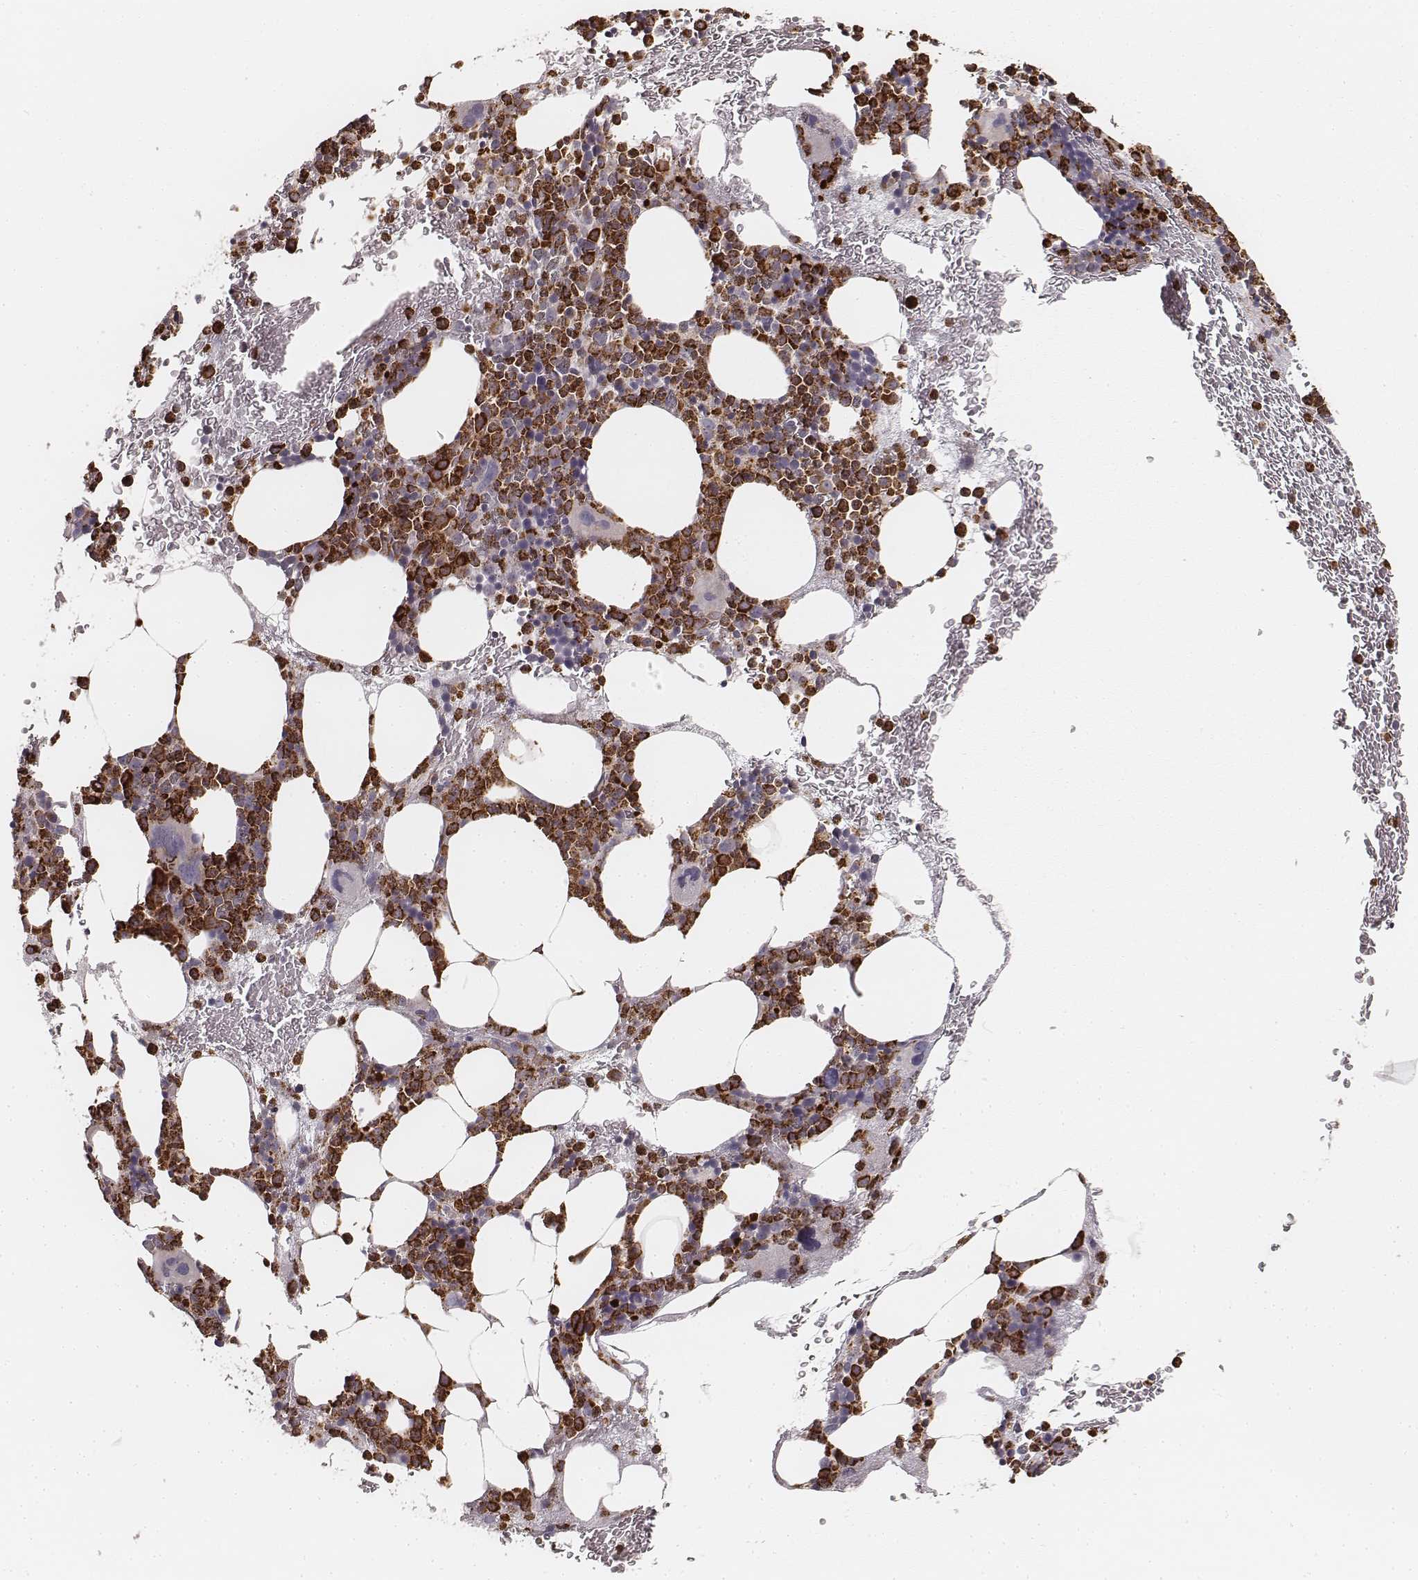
{"staining": {"intensity": "strong", "quantity": "25%-75%", "location": "cytoplasmic/membranous"}, "tissue": "bone marrow", "cell_type": "Hematopoietic cells", "image_type": "normal", "snomed": [{"axis": "morphology", "description": "Normal tissue, NOS"}, {"axis": "topography", "description": "Bone marrow"}], "caption": "Immunohistochemical staining of unremarkable bone marrow exhibits high levels of strong cytoplasmic/membranous expression in approximately 25%-75% of hematopoietic cells.", "gene": "ABCA7", "patient": {"sex": "male", "age": 89}}